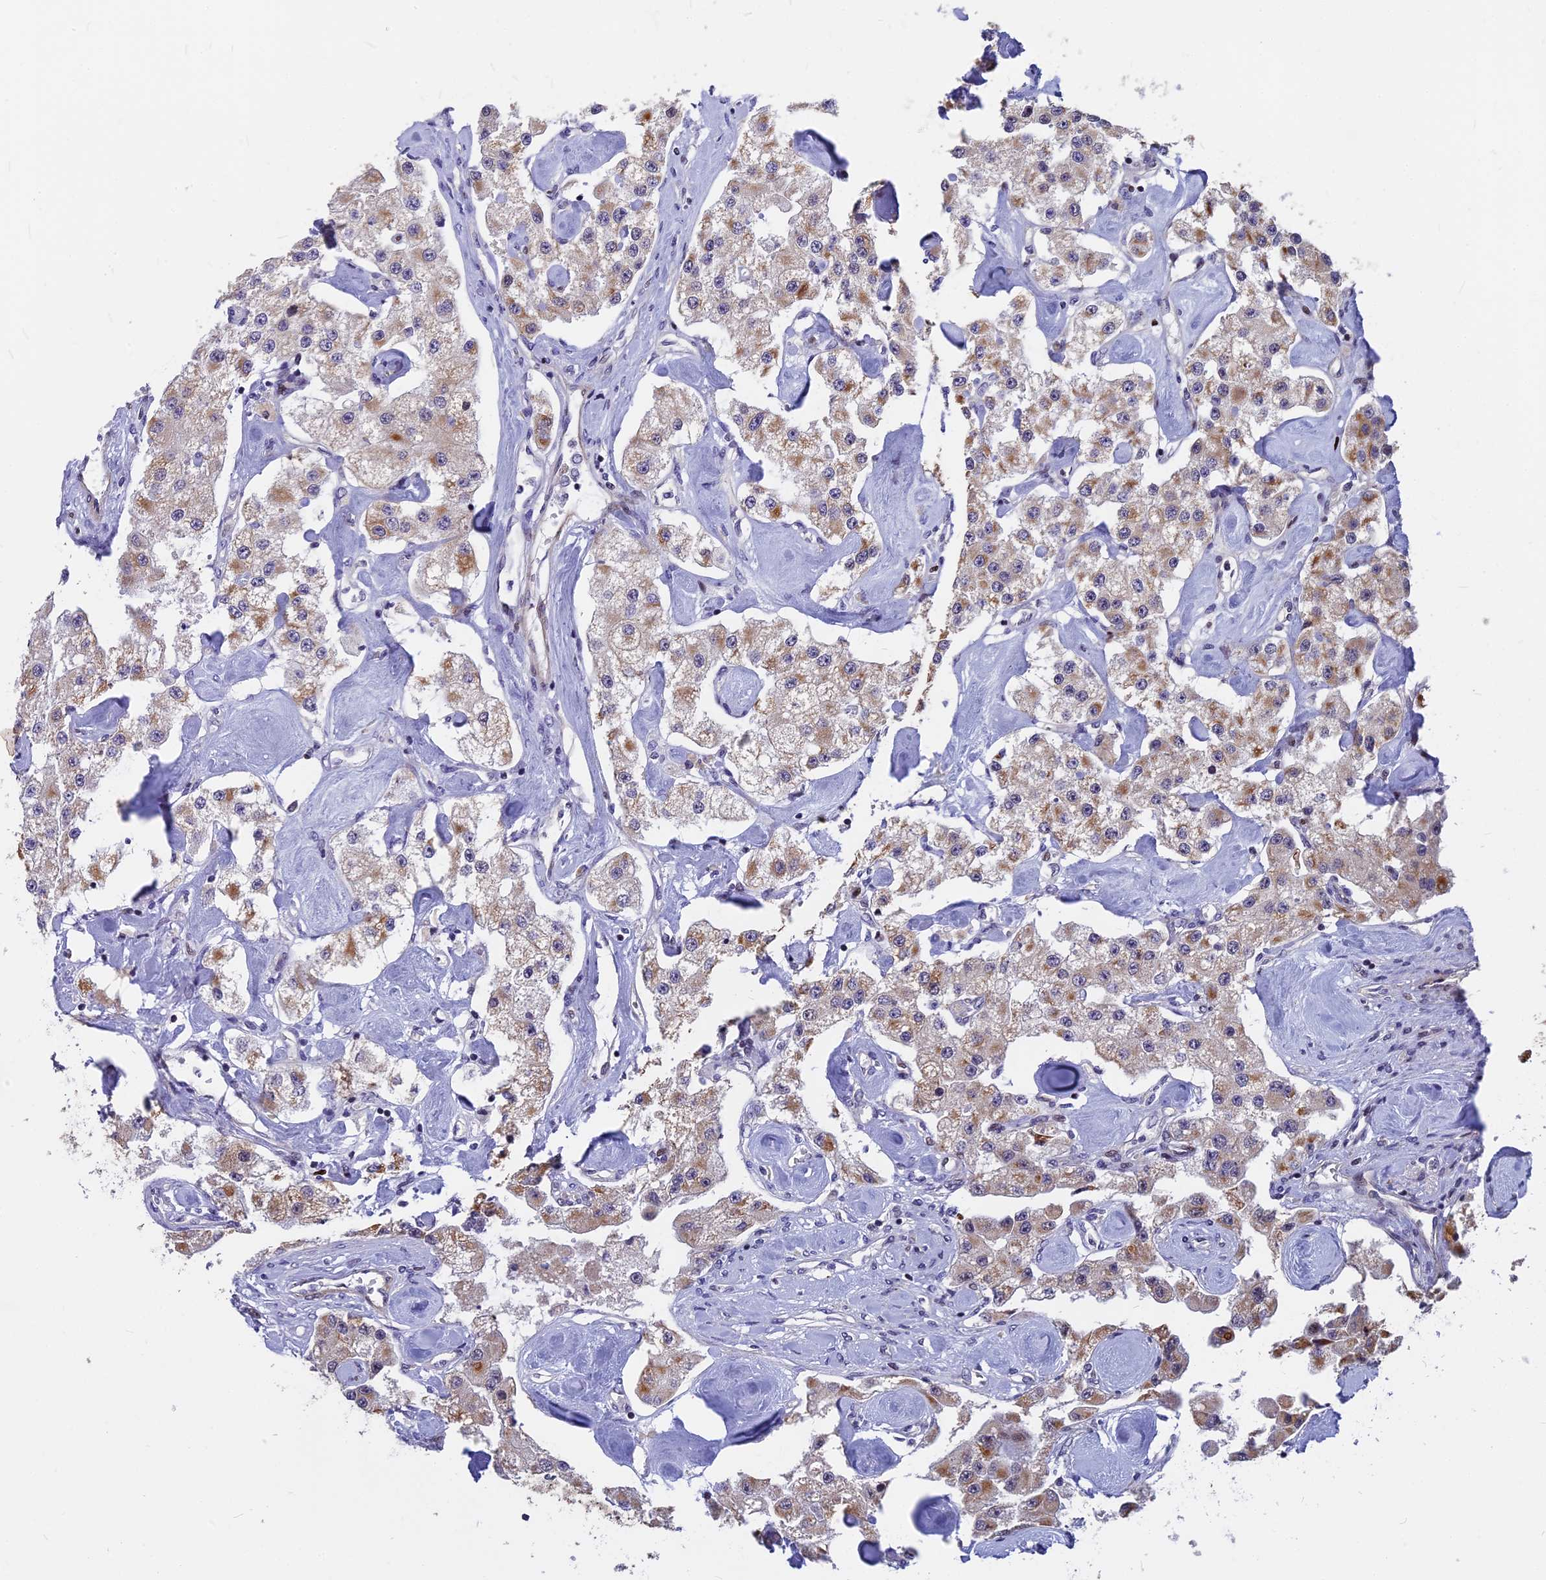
{"staining": {"intensity": "moderate", "quantity": "25%-75%", "location": "cytoplasmic/membranous"}, "tissue": "carcinoid", "cell_type": "Tumor cells", "image_type": "cancer", "snomed": [{"axis": "morphology", "description": "Carcinoid, malignant, NOS"}, {"axis": "topography", "description": "Pancreas"}], "caption": "This micrograph demonstrates immunohistochemistry (IHC) staining of human malignant carcinoid, with medium moderate cytoplasmic/membranous staining in approximately 25%-75% of tumor cells.", "gene": "ANKRD34B", "patient": {"sex": "male", "age": 41}}